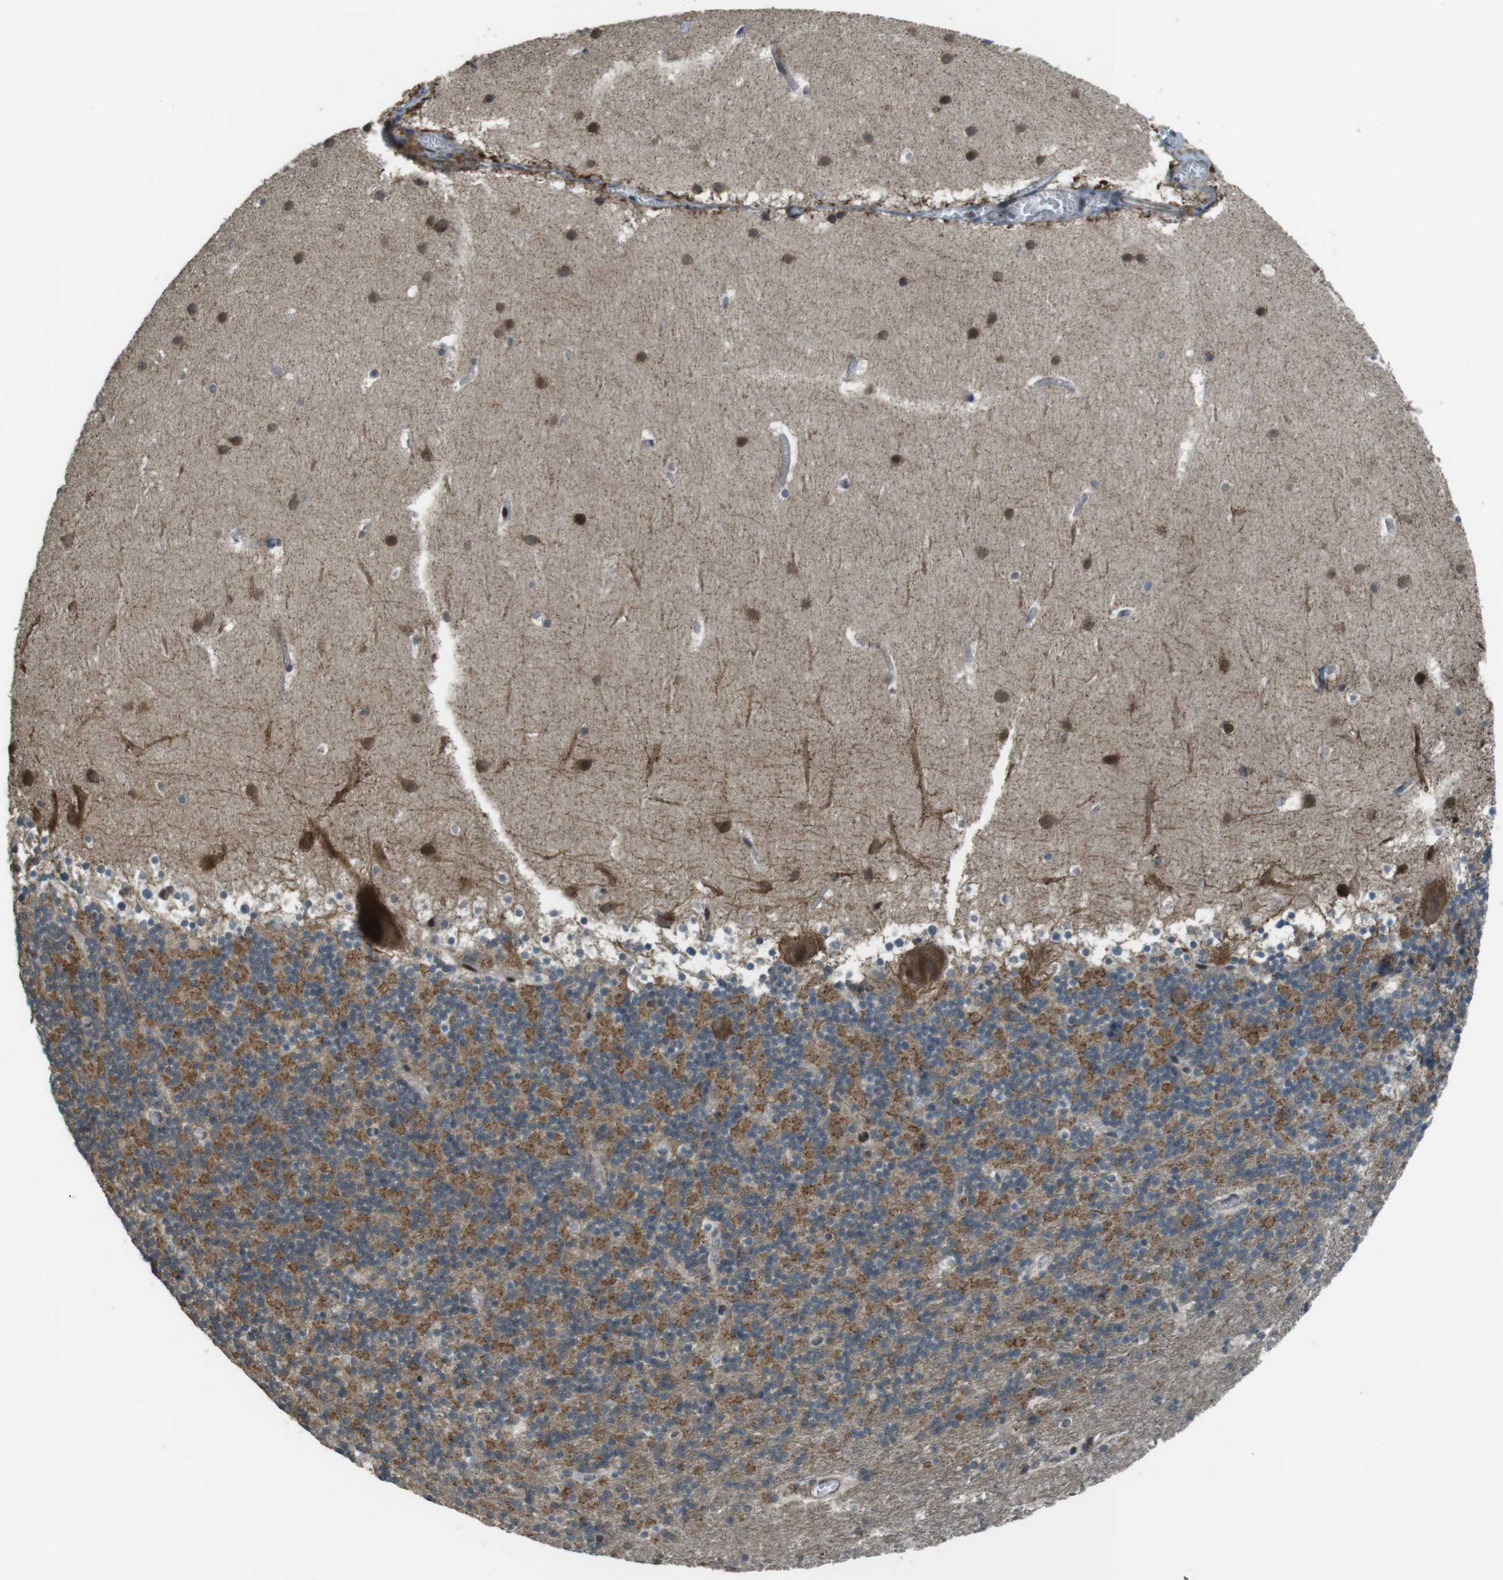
{"staining": {"intensity": "moderate", "quantity": ">75%", "location": "cytoplasmic/membranous"}, "tissue": "cerebellum", "cell_type": "Cells in granular layer", "image_type": "normal", "snomed": [{"axis": "morphology", "description": "Normal tissue, NOS"}, {"axis": "topography", "description": "Cerebellum"}], "caption": "Human cerebellum stained with a brown dye demonstrates moderate cytoplasmic/membranous positive staining in about >75% of cells in granular layer.", "gene": "ZNF330", "patient": {"sex": "male", "age": 45}}